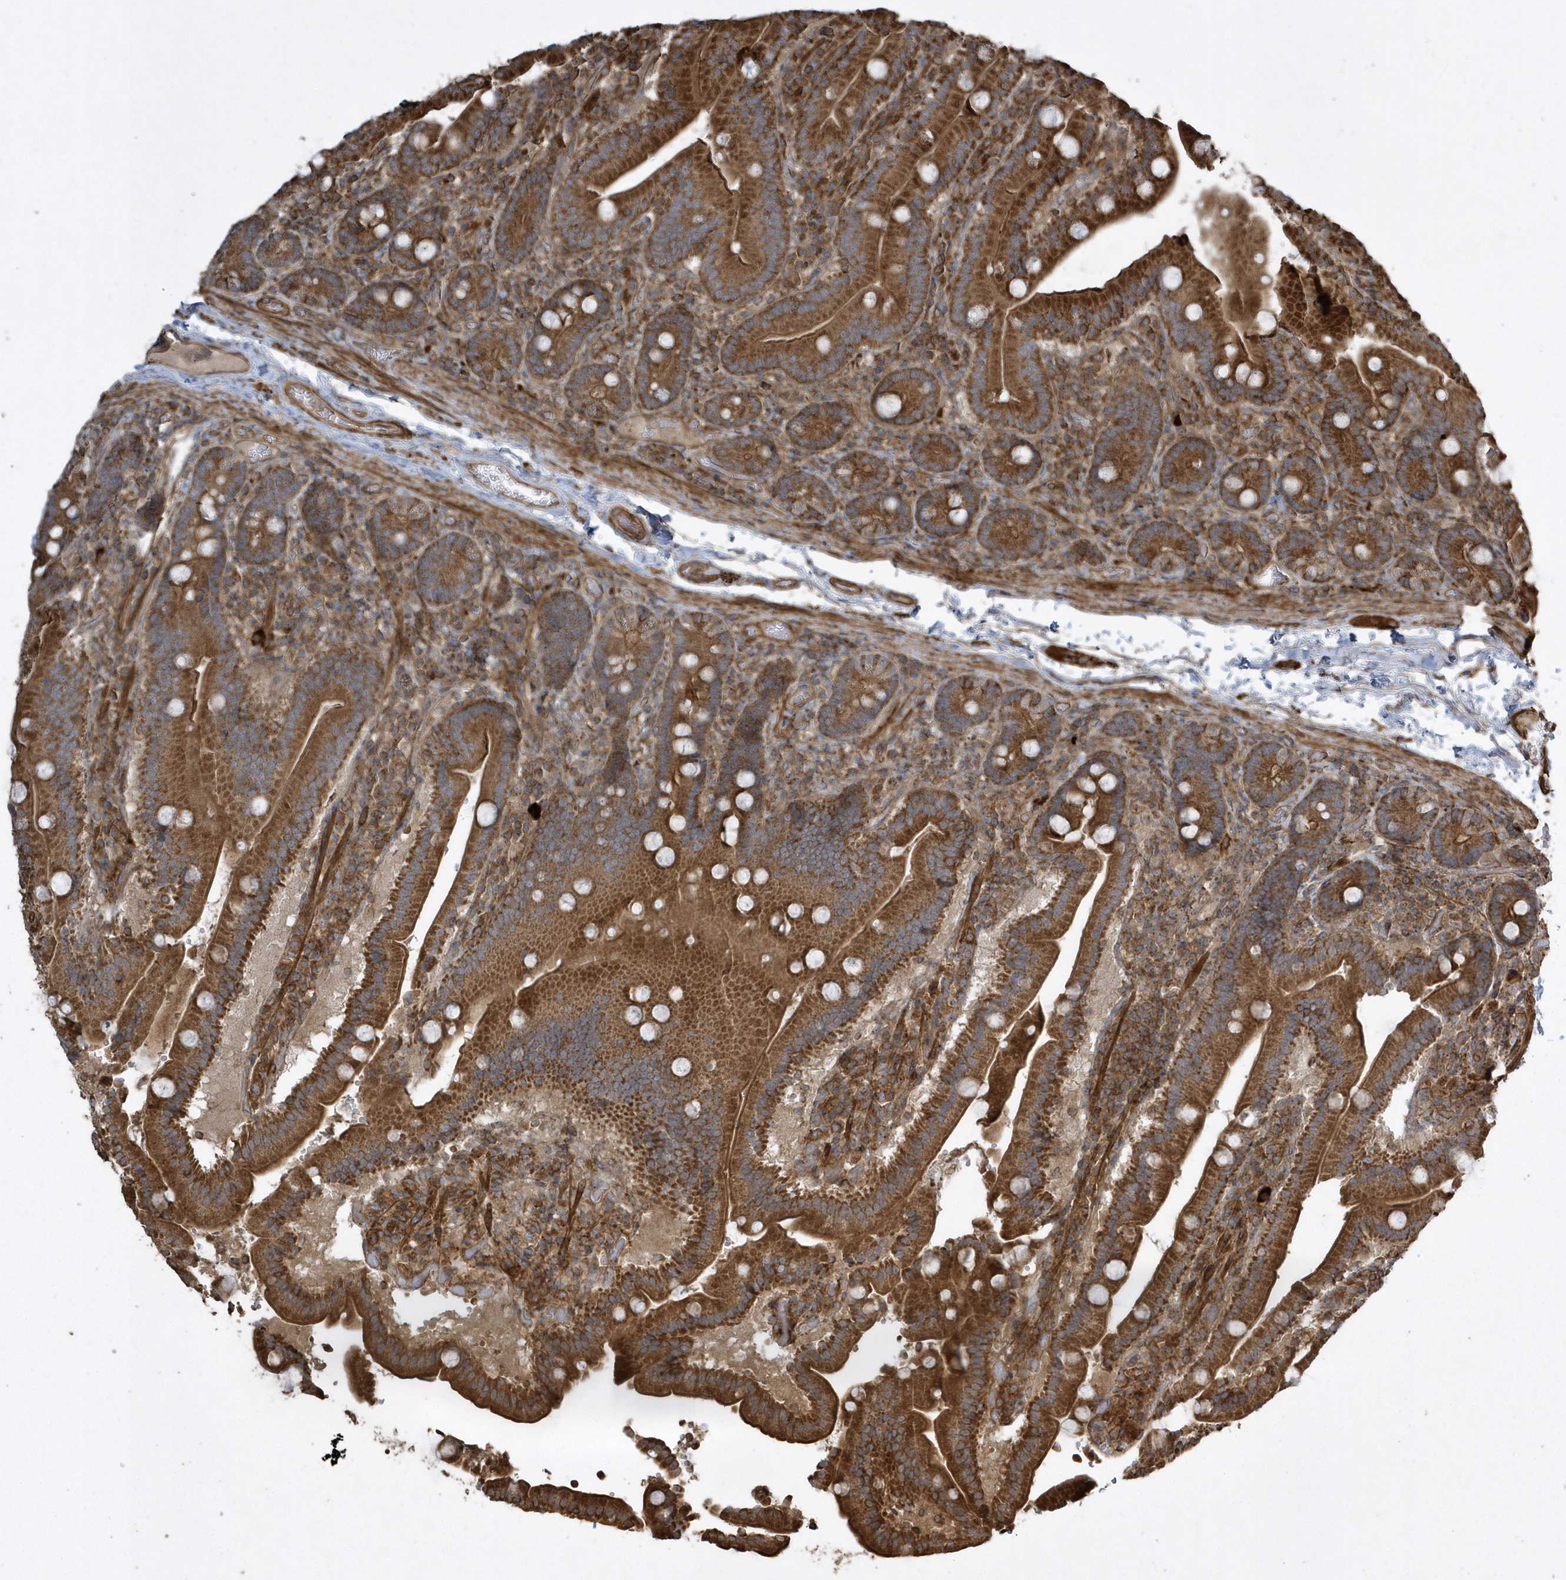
{"staining": {"intensity": "strong", "quantity": ">75%", "location": "cytoplasmic/membranous"}, "tissue": "duodenum", "cell_type": "Glandular cells", "image_type": "normal", "snomed": [{"axis": "morphology", "description": "Normal tissue, NOS"}, {"axis": "topography", "description": "Duodenum"}], "caption": "Brown immunohistochemical staining in normal human duodenum reveals strong cytoplasmic/membranous staining in about >75% of glandular cells.", "gene": "SENP8", "patient": {"sex": "female", "age": 62}}